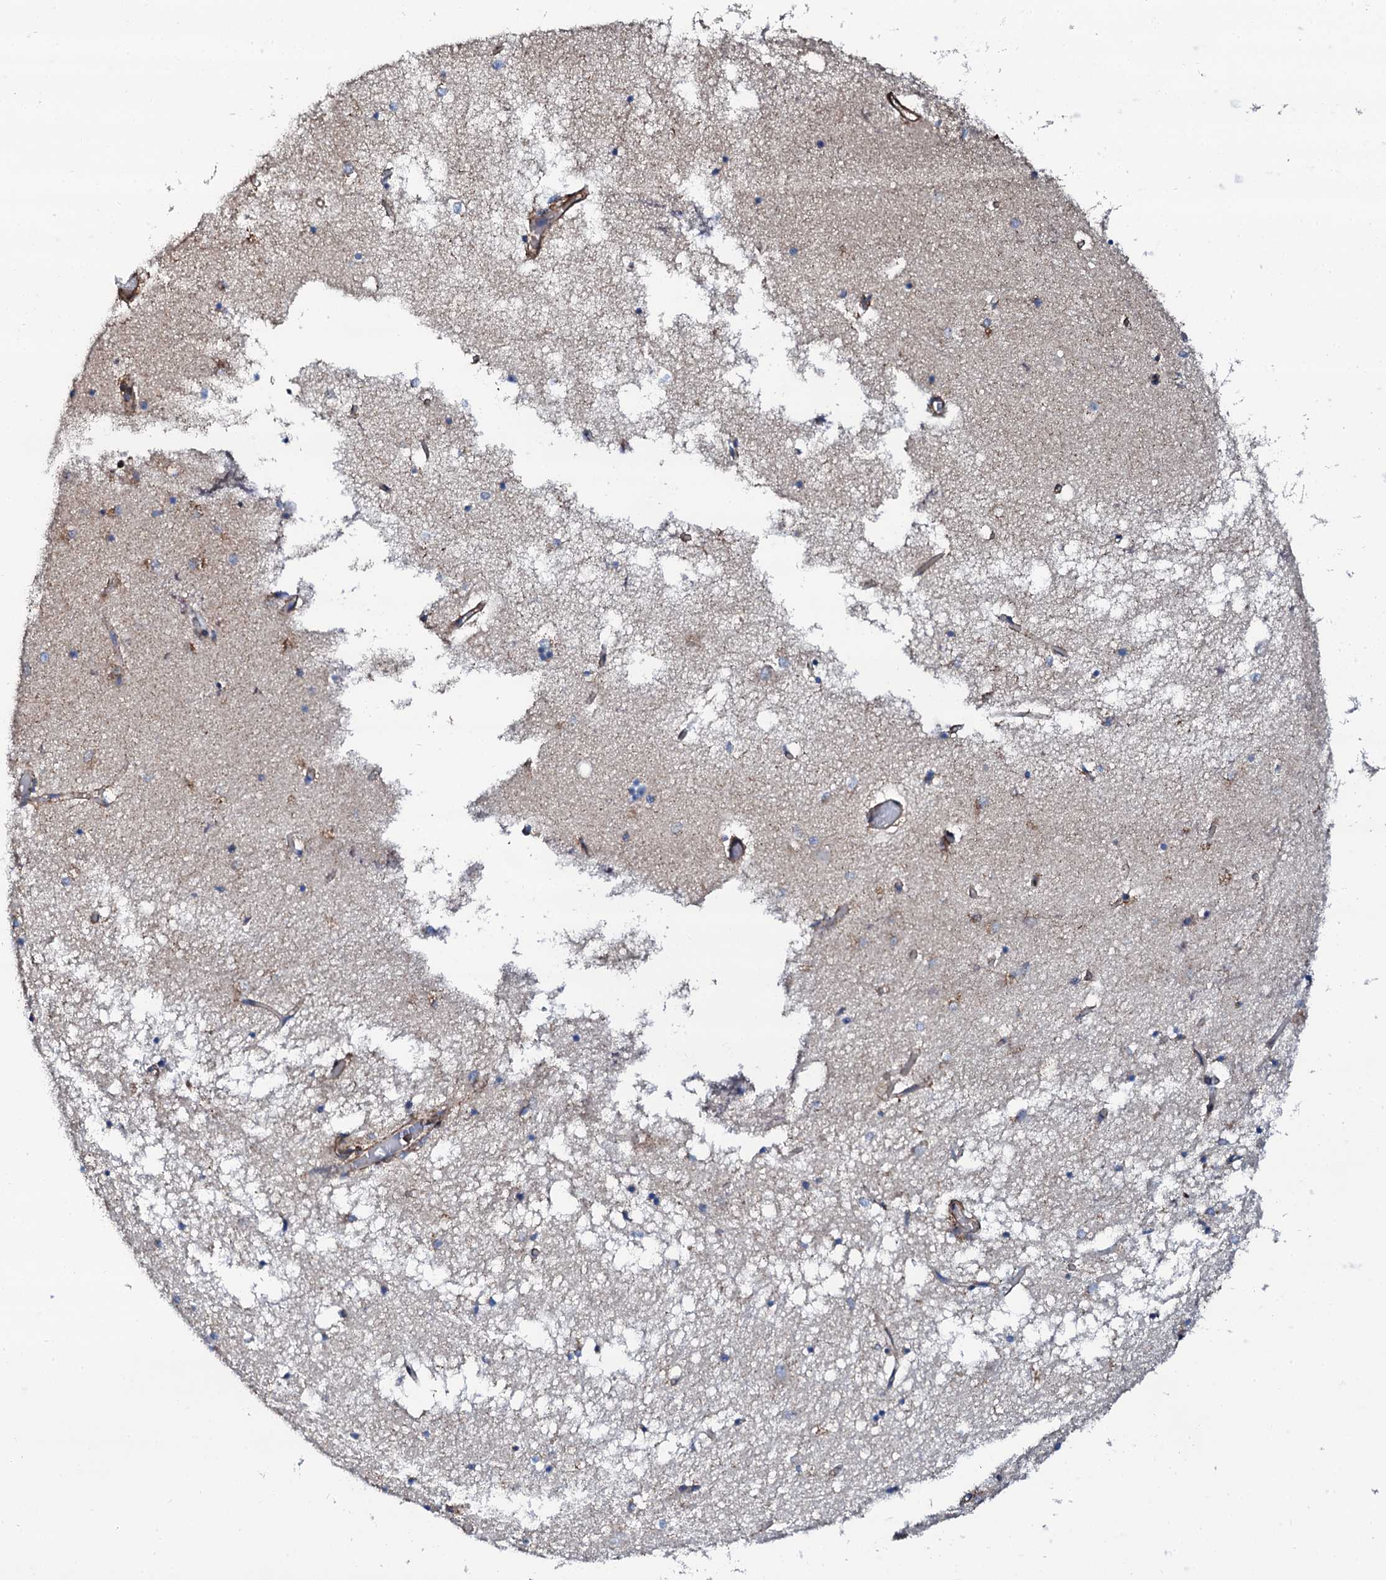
{"staining": {"intensity": "weak", "quantity": "<25%", "location": "cytoplasmic/membranous"}, "tissue": "hippocampus", "cell_type": "Glial cells", "image_type": "normal", "snomed": [{"axis": "morphology", "description": "Normal tissue, NOS"}, {"axis": "topography", "description": "Hippocampus"}], "caption": "DAB immunohistochemical staining of unremarkable human hippocampus exhibits no significant expression in glial cells. (Immunohistochemistry (ihc), brightfield microscopy, high magnification).", "gene": "INTS10", "patient": {"sex": "male", "age": 70}}